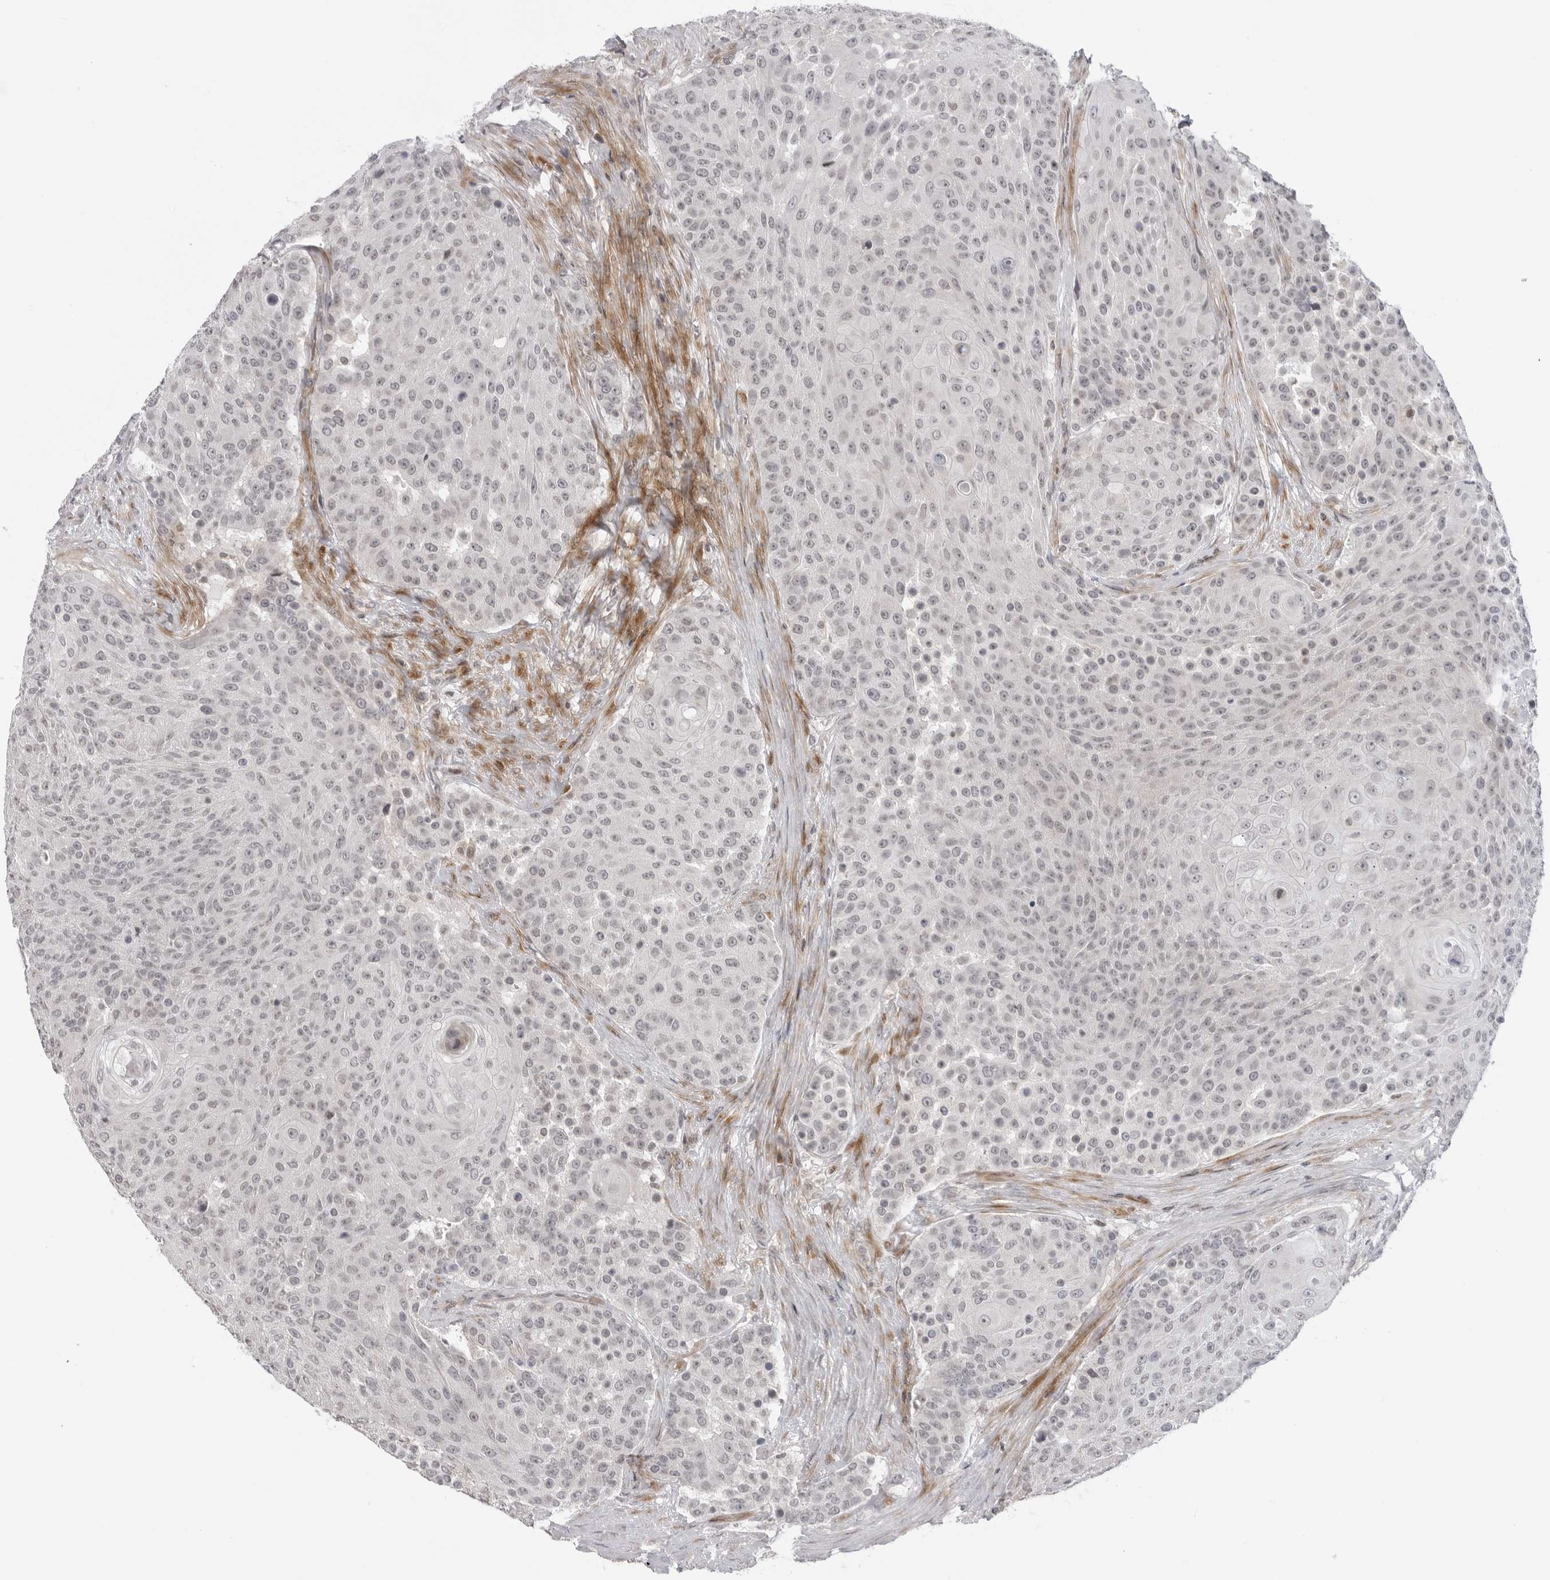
{"staining": {"intensity": "weak", "quantity": "<25%", "location": "nuclear"}, "tissue": "urothelial cancer", "cell_type": "Tumor cells", "image_type": "cancer", "snomed": [{"axis": "morphology", "description": "Urothelial carcinoma, High grade"}, {"axis": "topography", "description": "Urinary bladder"}], "caption": "A histopathology image of human urothelial cancer is negative for staining in tumor cells.", "gene": "ADAMTS5", "patient": {"sex": "female", "age": 63}}